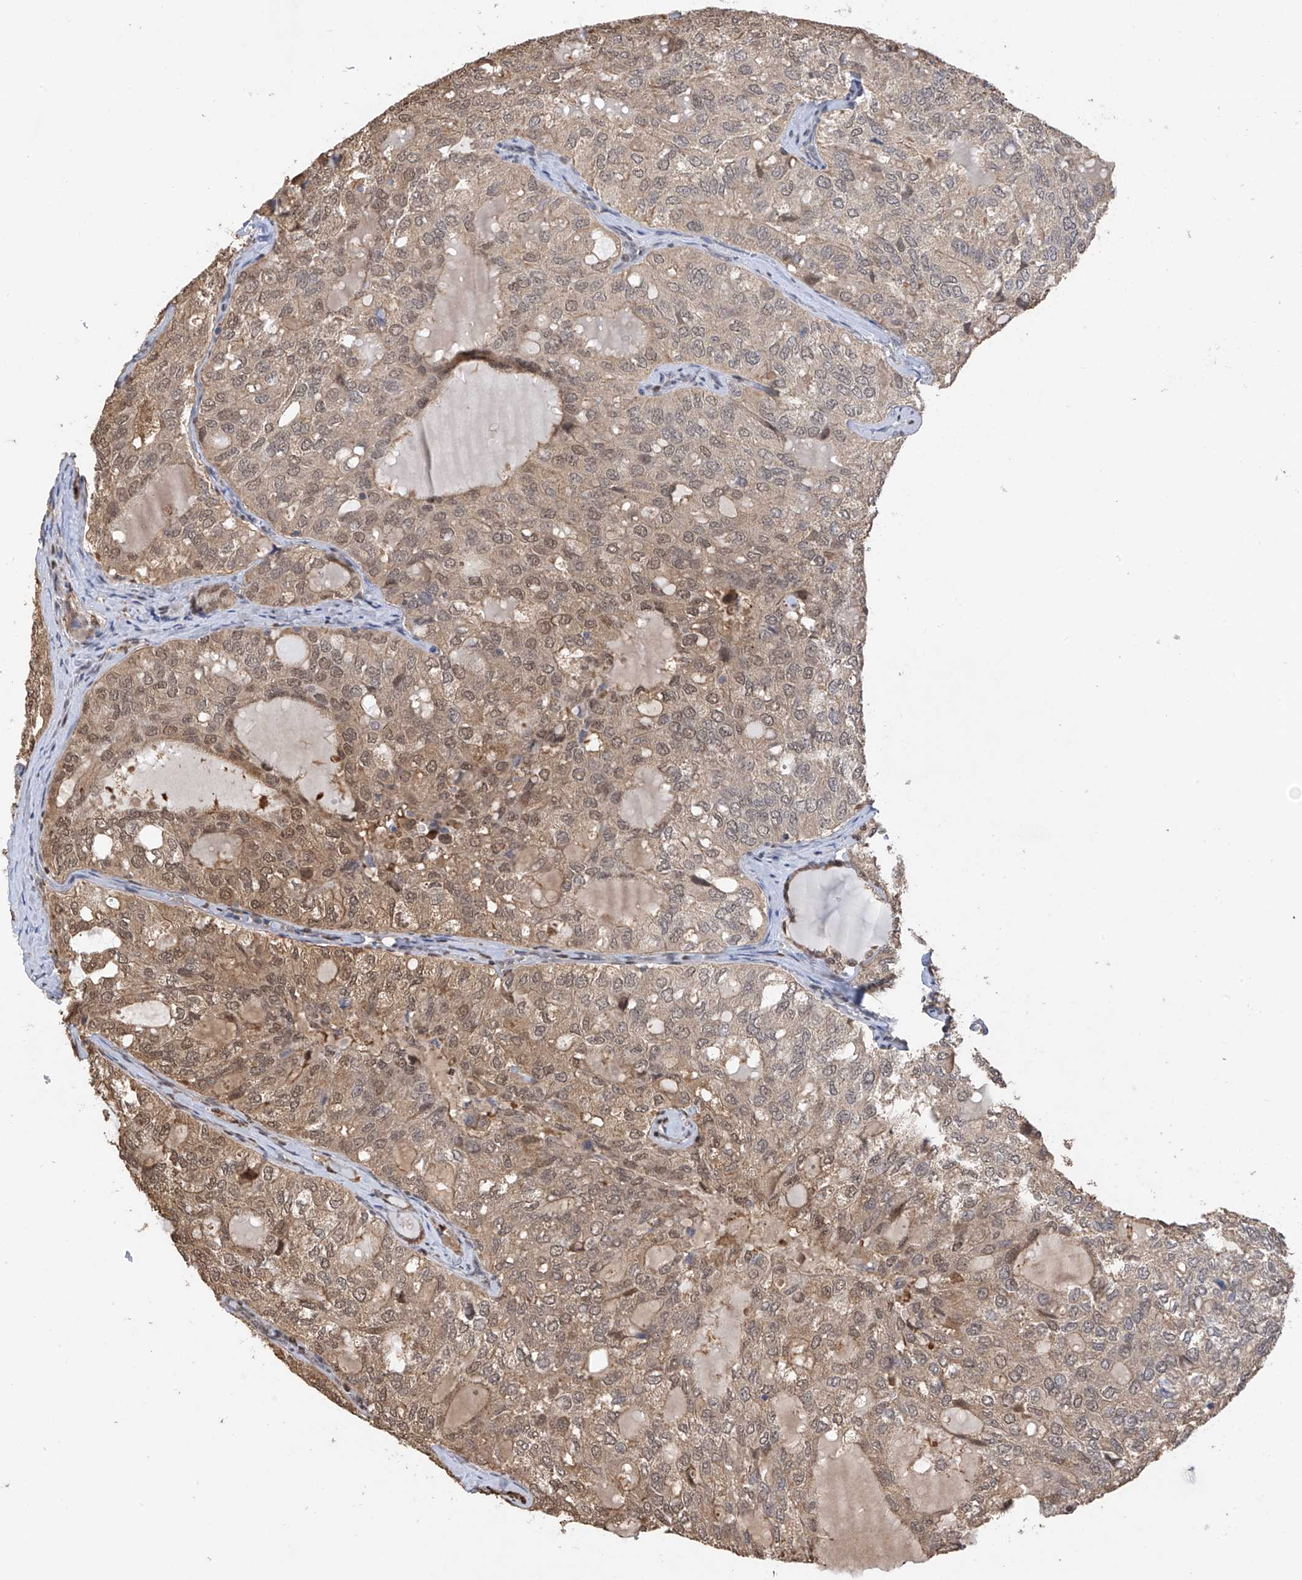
{"staining": {"intensity": "weak", "quantity": "25%-75%", "location": "cytoplasmic/membranous,nuclear"}, "tissue": "thyroid cancer", "cell_type": "Tumor cells", "image_type": "cancer", "snomed": [{"axis": "morphology", "description": "Follicular adenoma carcinoma, NOS"}, {"axis": "topography", "description": "Thyroid gland"}], "caption": "Protein expression by immunohistochemistry demonstrates weak cytoplasmic/membranous and nuclear staining in approximately 25%-75% of tumor cells in thyroid cancer.", "gene": "PMM1", "patient": {"sex": "male", "age": 75}}